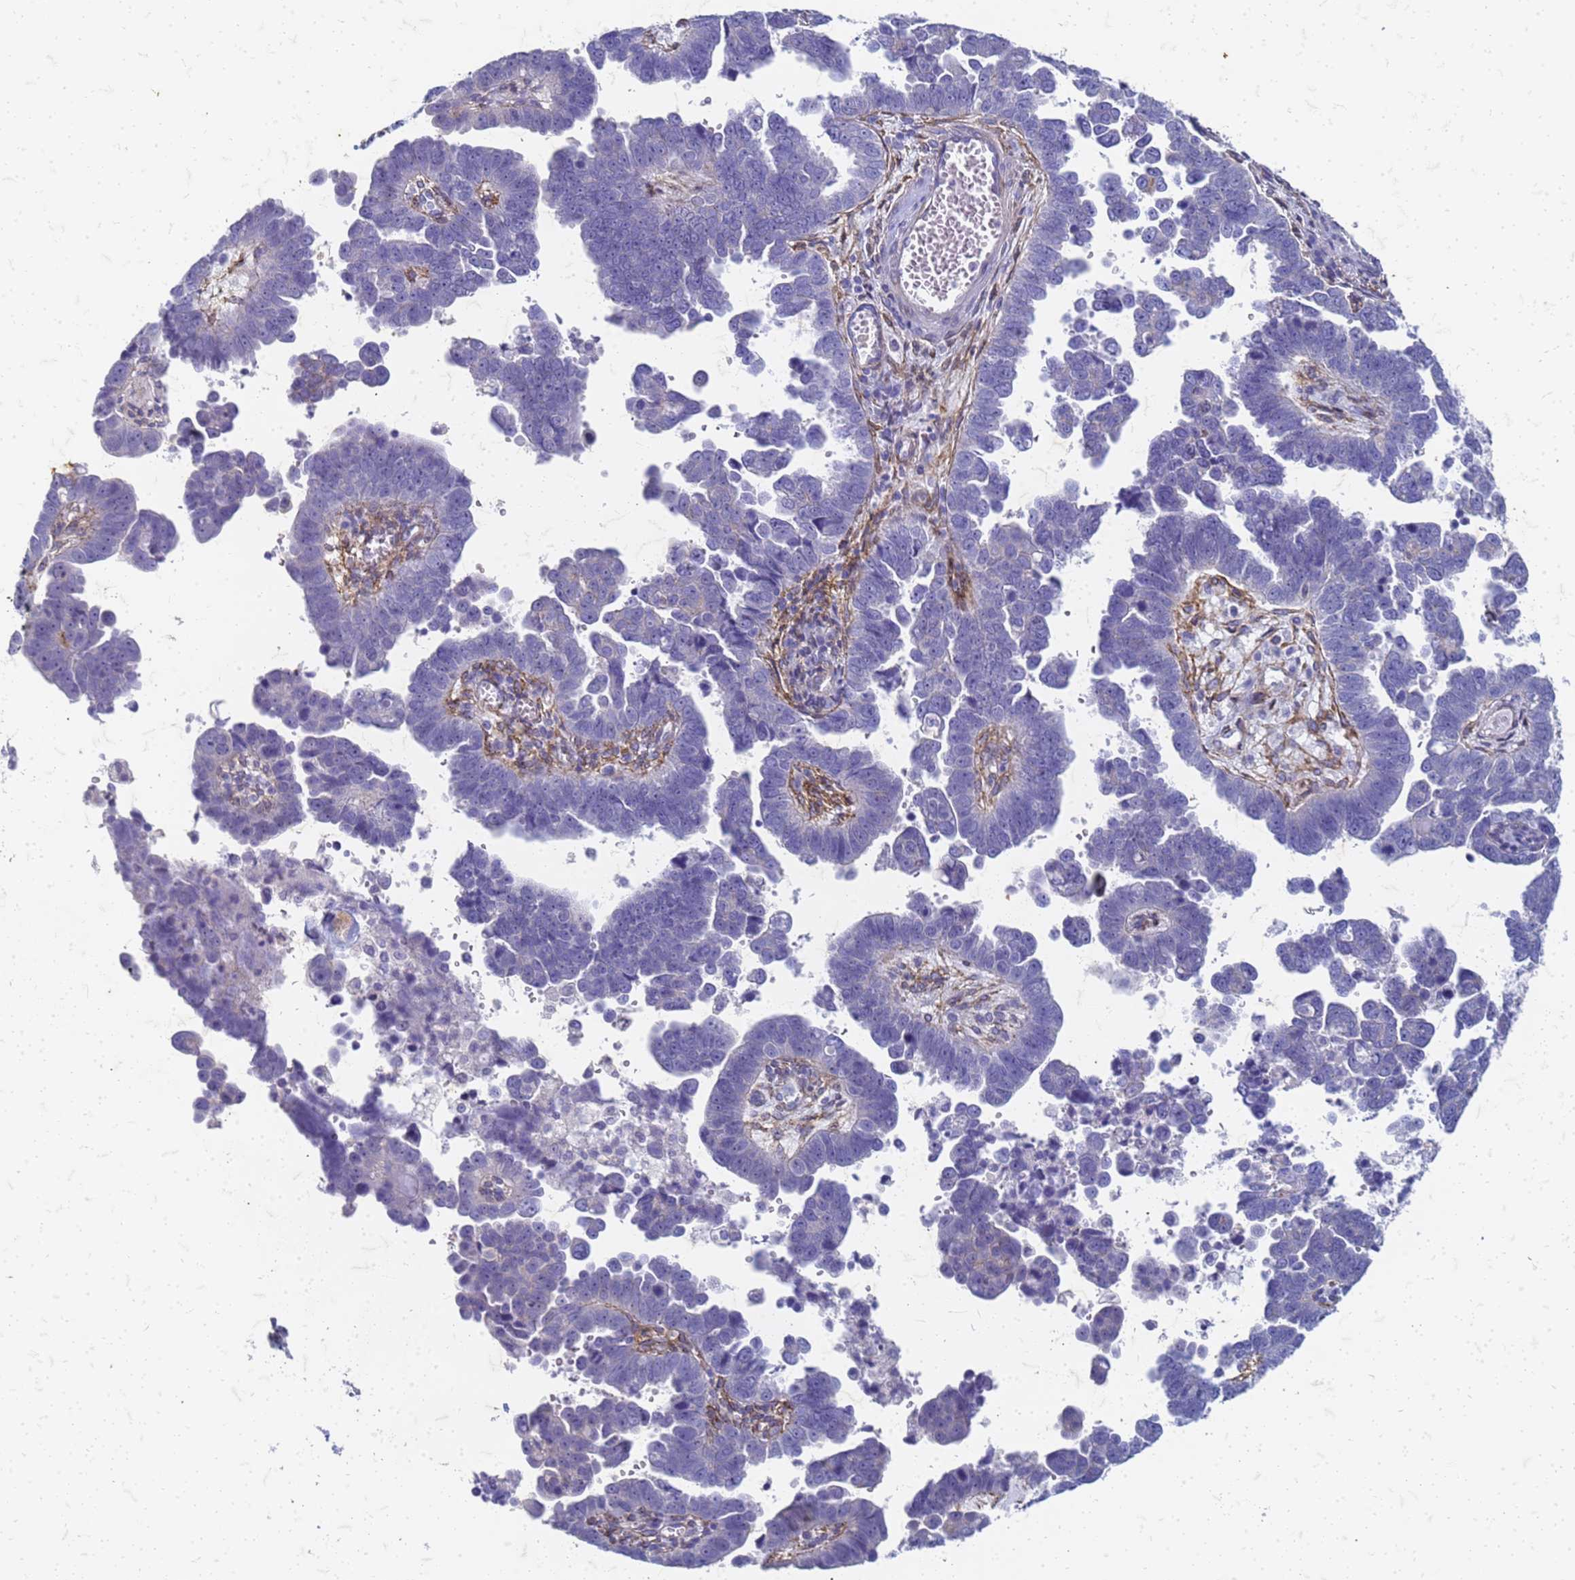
{"staining": {"intensity": "negative", "quantity": "none", "location": "none"}, "tissue": "endometrial cancer", "cell_type": "Tumor cells", "image_type": "cancer", "snomed": [{"axis": "morphology", "description": "Adenocarcinoma, NOS"}, {"axis": "topography", "description": "Endometrium"}], "caption": "The immunohistochemistry (IHC) micrograph has no significant positivity in tumor cells of endometrial adenocarcinoma tissue. (Stains: DAB IHC with hematoxylin counter stain, Microscopy: brightfield microscopy at high magnification).", "gene": "TRIM64B", "patient": {"sex": "female", "age": 75}}